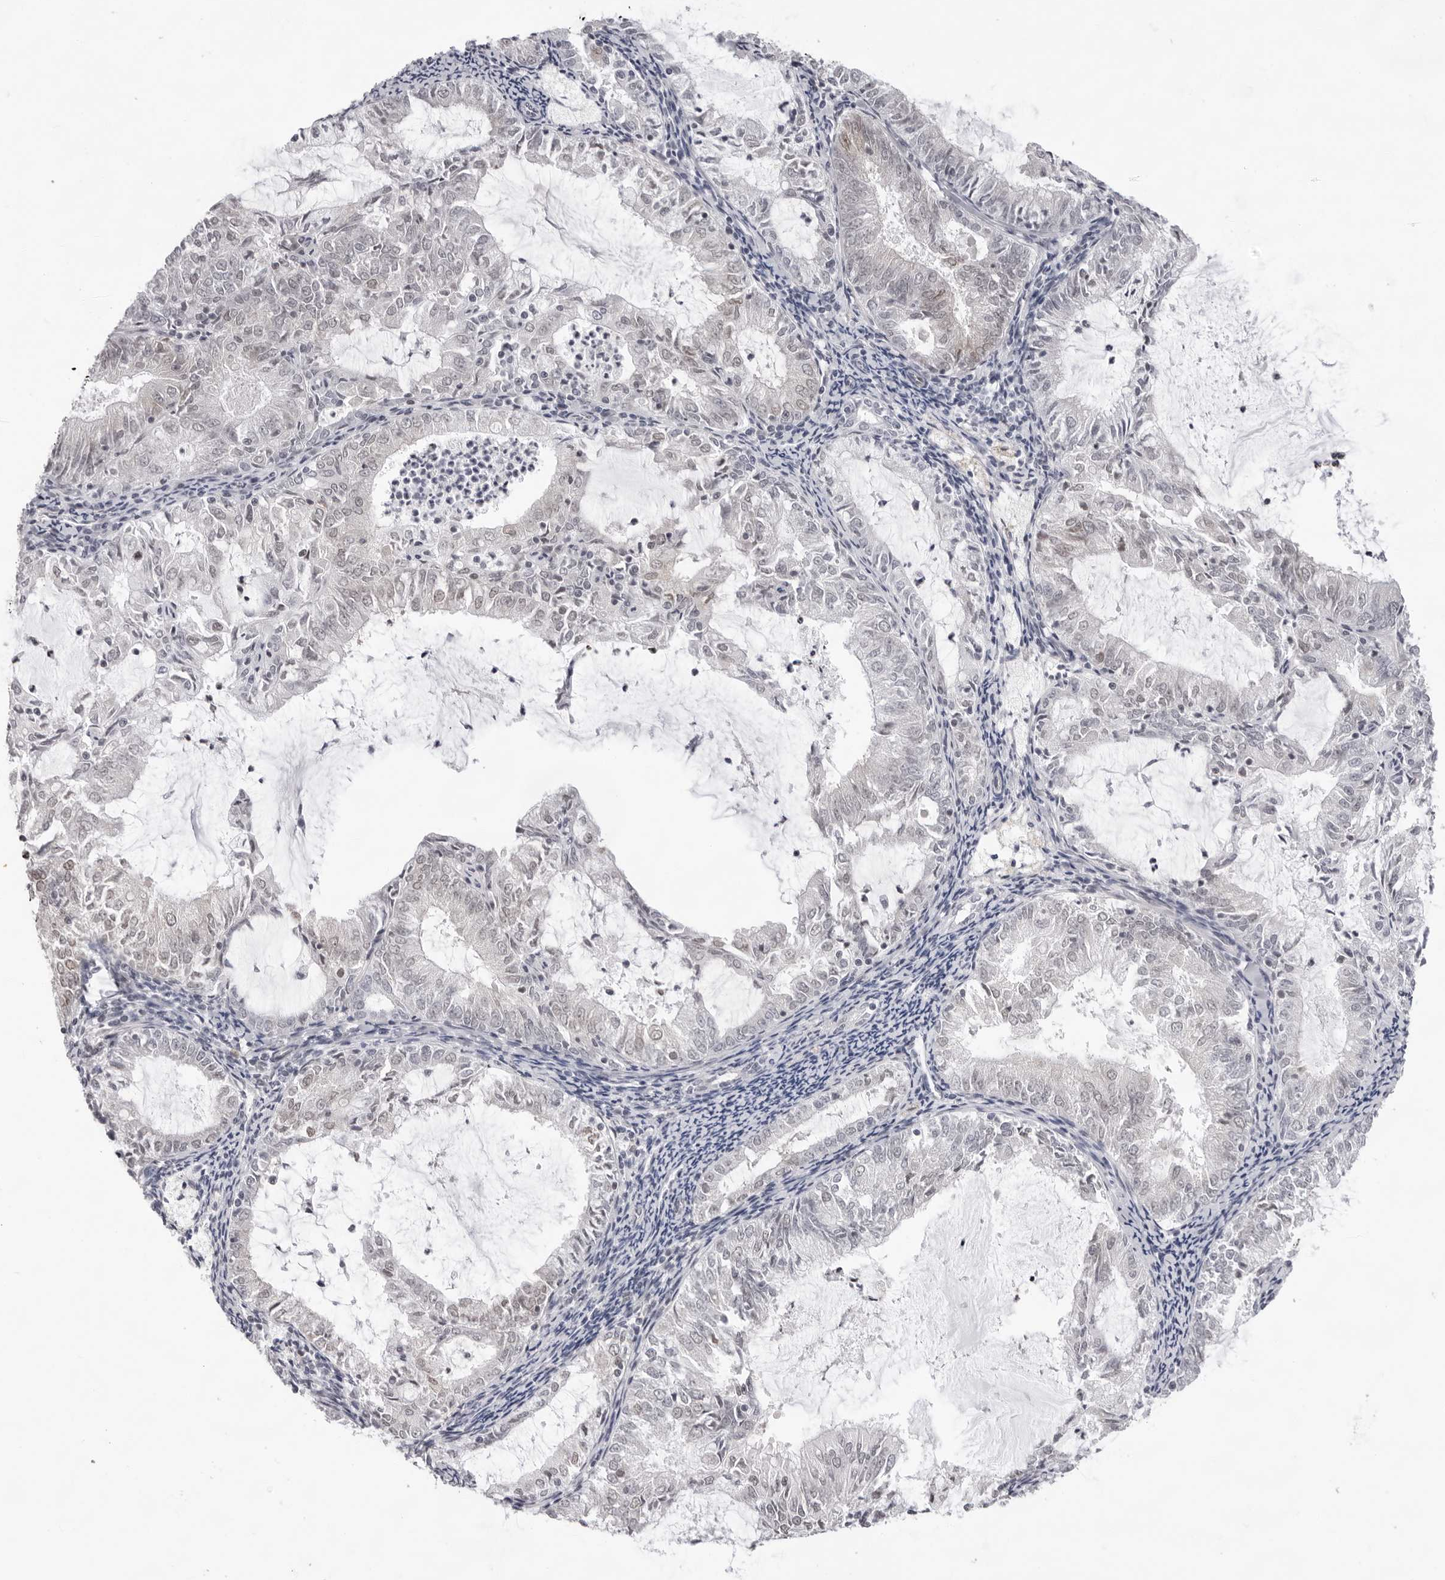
{"staining": {"intensity": "moderate", "quantity": "<25%", "location": "cytoplasmic/membranous"}, "tissue": "endometrial cancer", "cell_type": "Tumor cells", "image_type": "cancer", "snomed": [{"axis": "morphology", "description": "Adenocarcinoma, NOS"}, {"axis": "topography", "description": "Endometrium"}], "caption": "Protein analysis of endometrial adenocarcinoma tissue reveals moderate cytoplasmic/membranous expression in approximately <25% of tumor cells. The staining is performed using DAB brown chromogen to label protein expression. The nuclei are counter-stained blue using hematoxylin.", "gene": "CASP7", "patient": {"sex": "female", "age": 57}}